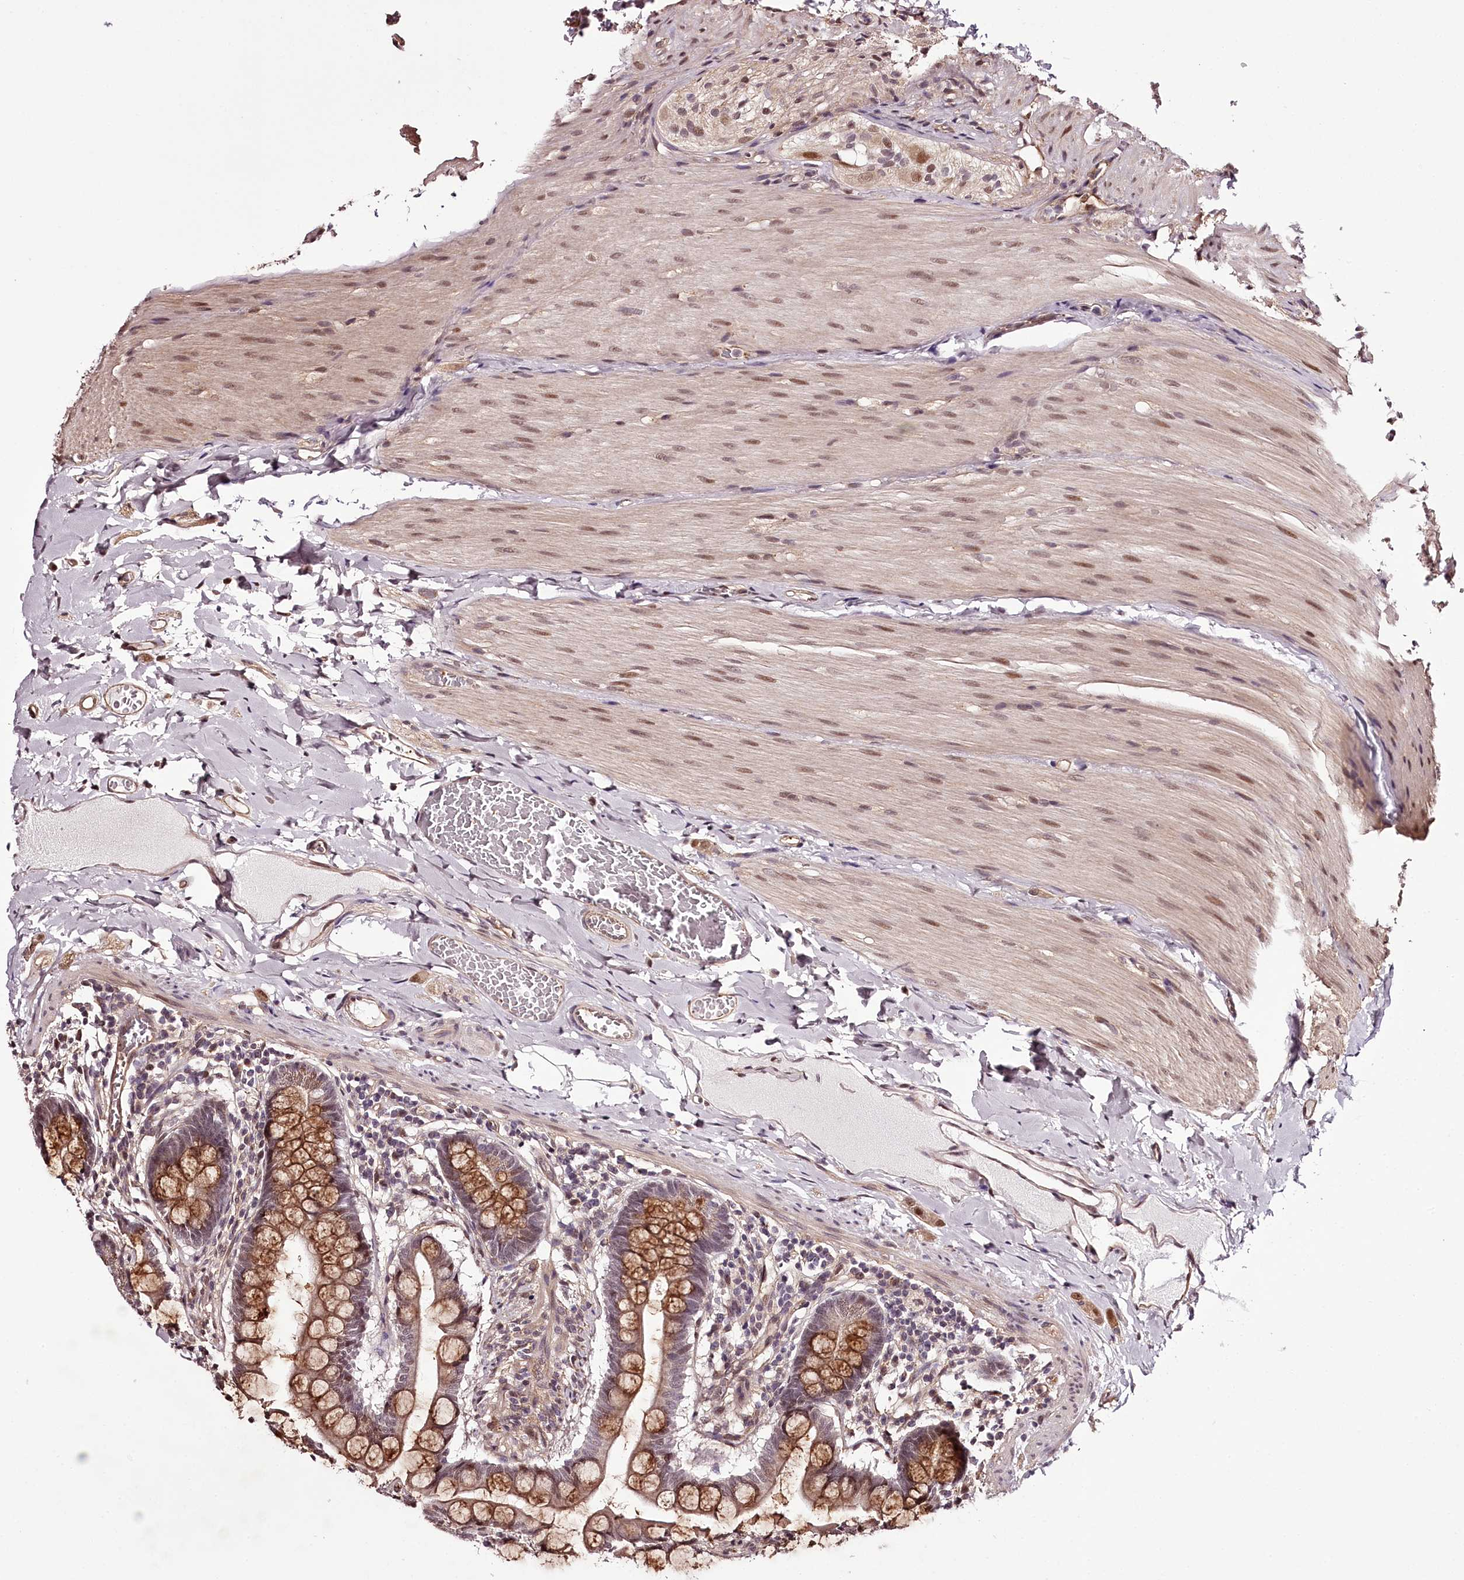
{"staining": {"intensity": "moderate", "quantity": ">75%", "location": "cytoplasmic/membranous"}, "tissue": "small intestine", "cell_type": "Glandular cells", "image_type": "normal", "snomed": [{"axis": "morphology", "description": "Normal tissue, NOS"}, {"axis": "topography", "description": "Small intestine"}], "caption": "Immunohistochemistry of unremarkable small intestine demonstrates medium levels of moderate cytoplasmic/membranous staining in approximately >75% of glandular cells.", "gene": "TTC33", "patient": {"sex": "male", "age": 41}}